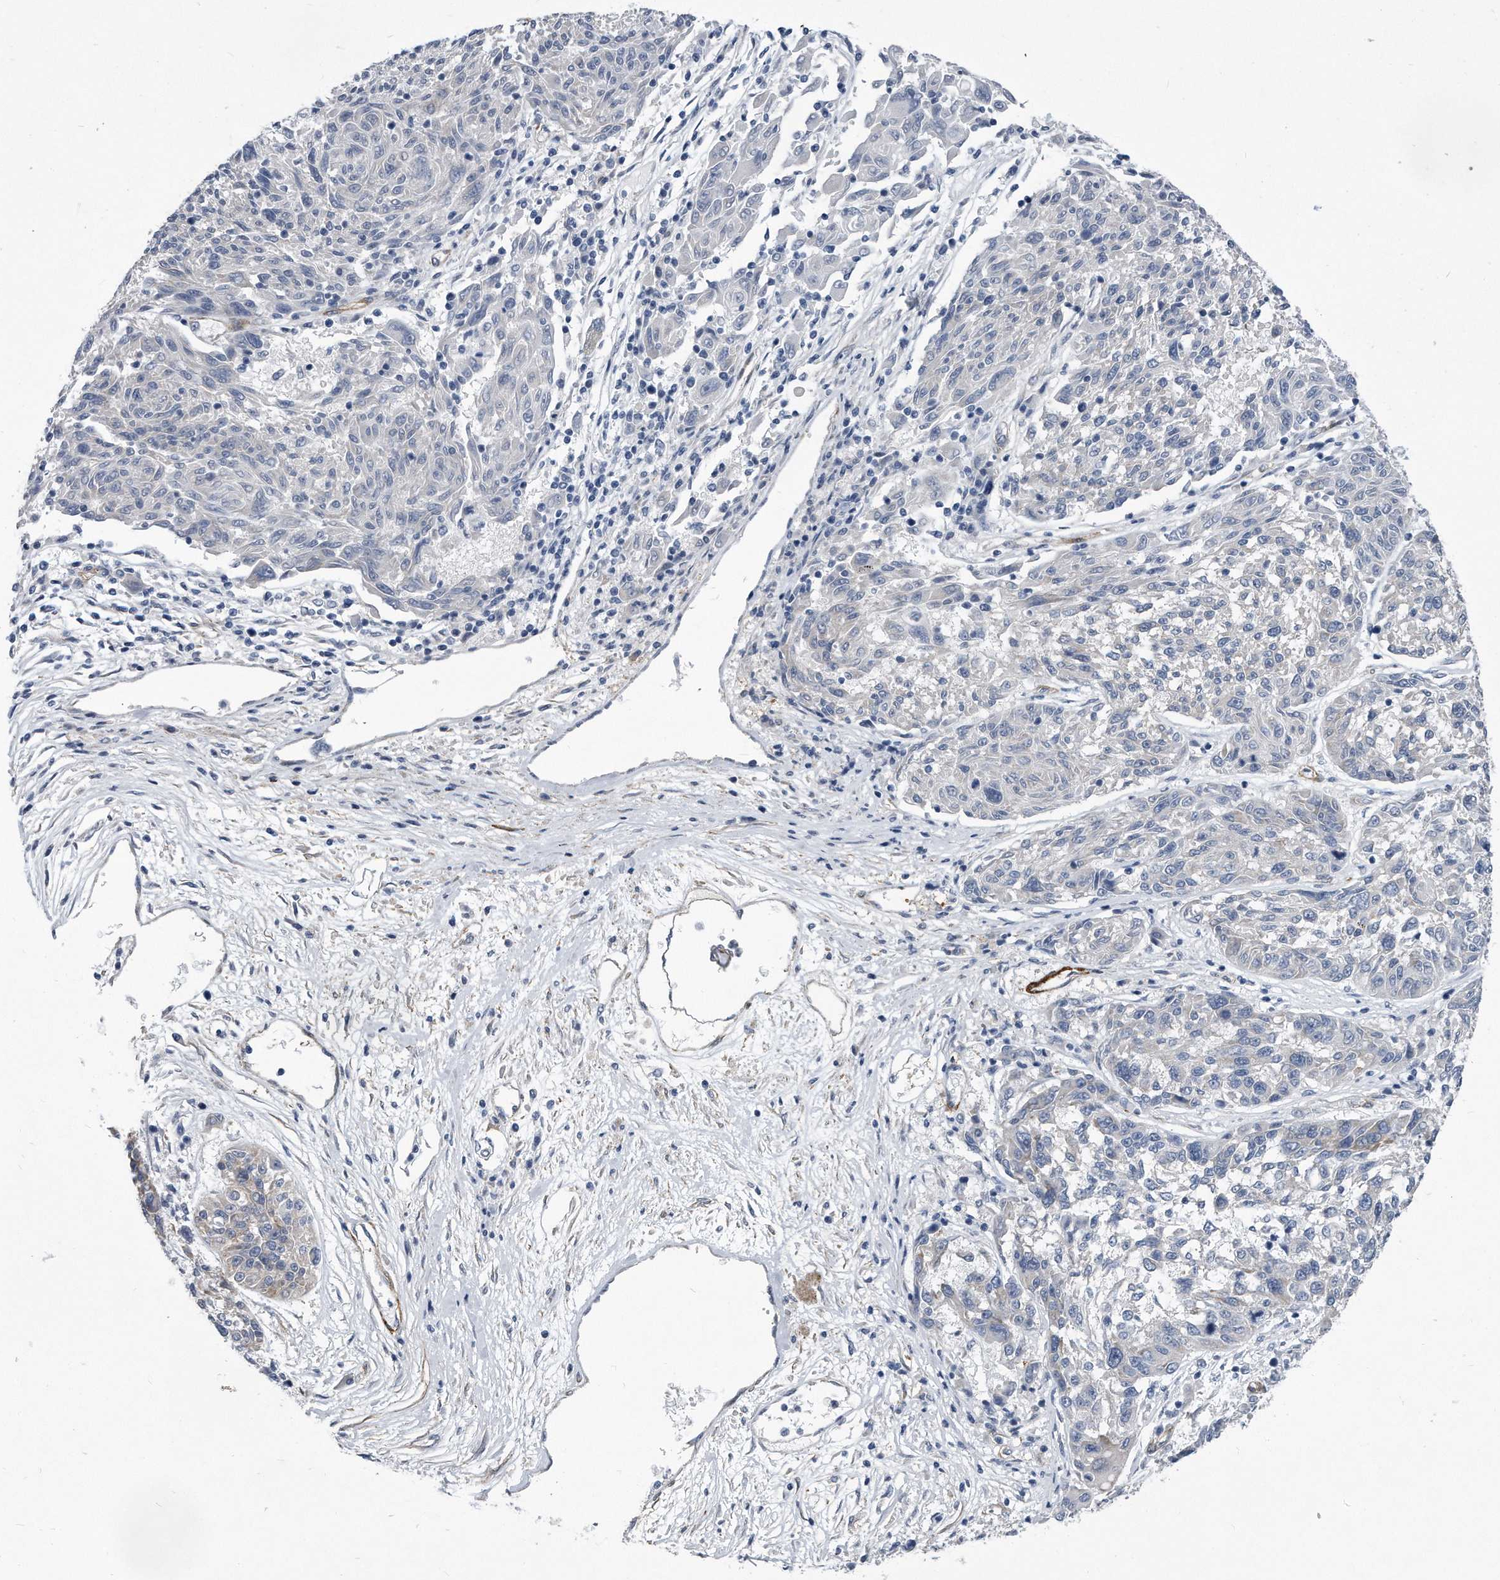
{"staining": {"intensity": "negative", "quantity": "none", "location": "none"}, "tissue": "melanoma", "cell_type": "Tumor cells", "image_type": "cancer", "snomed": [{"axis": "morphology", "description": "Malignant melanoma, NOS"}, {"axis": "topography", "description": "Skin"}], "caption": "Protein analysis of melanoma reveals no significant staining in tumor cells. The staining was performed using DAB (3,3'-diaminobenzidine) to visualize the protein expression in brown, while the nuclei were stained in blue with hematoxylin (Magnification: 20x).", "gene": "EIF2B4", "patient": {"sex": "male", "age": 53}}